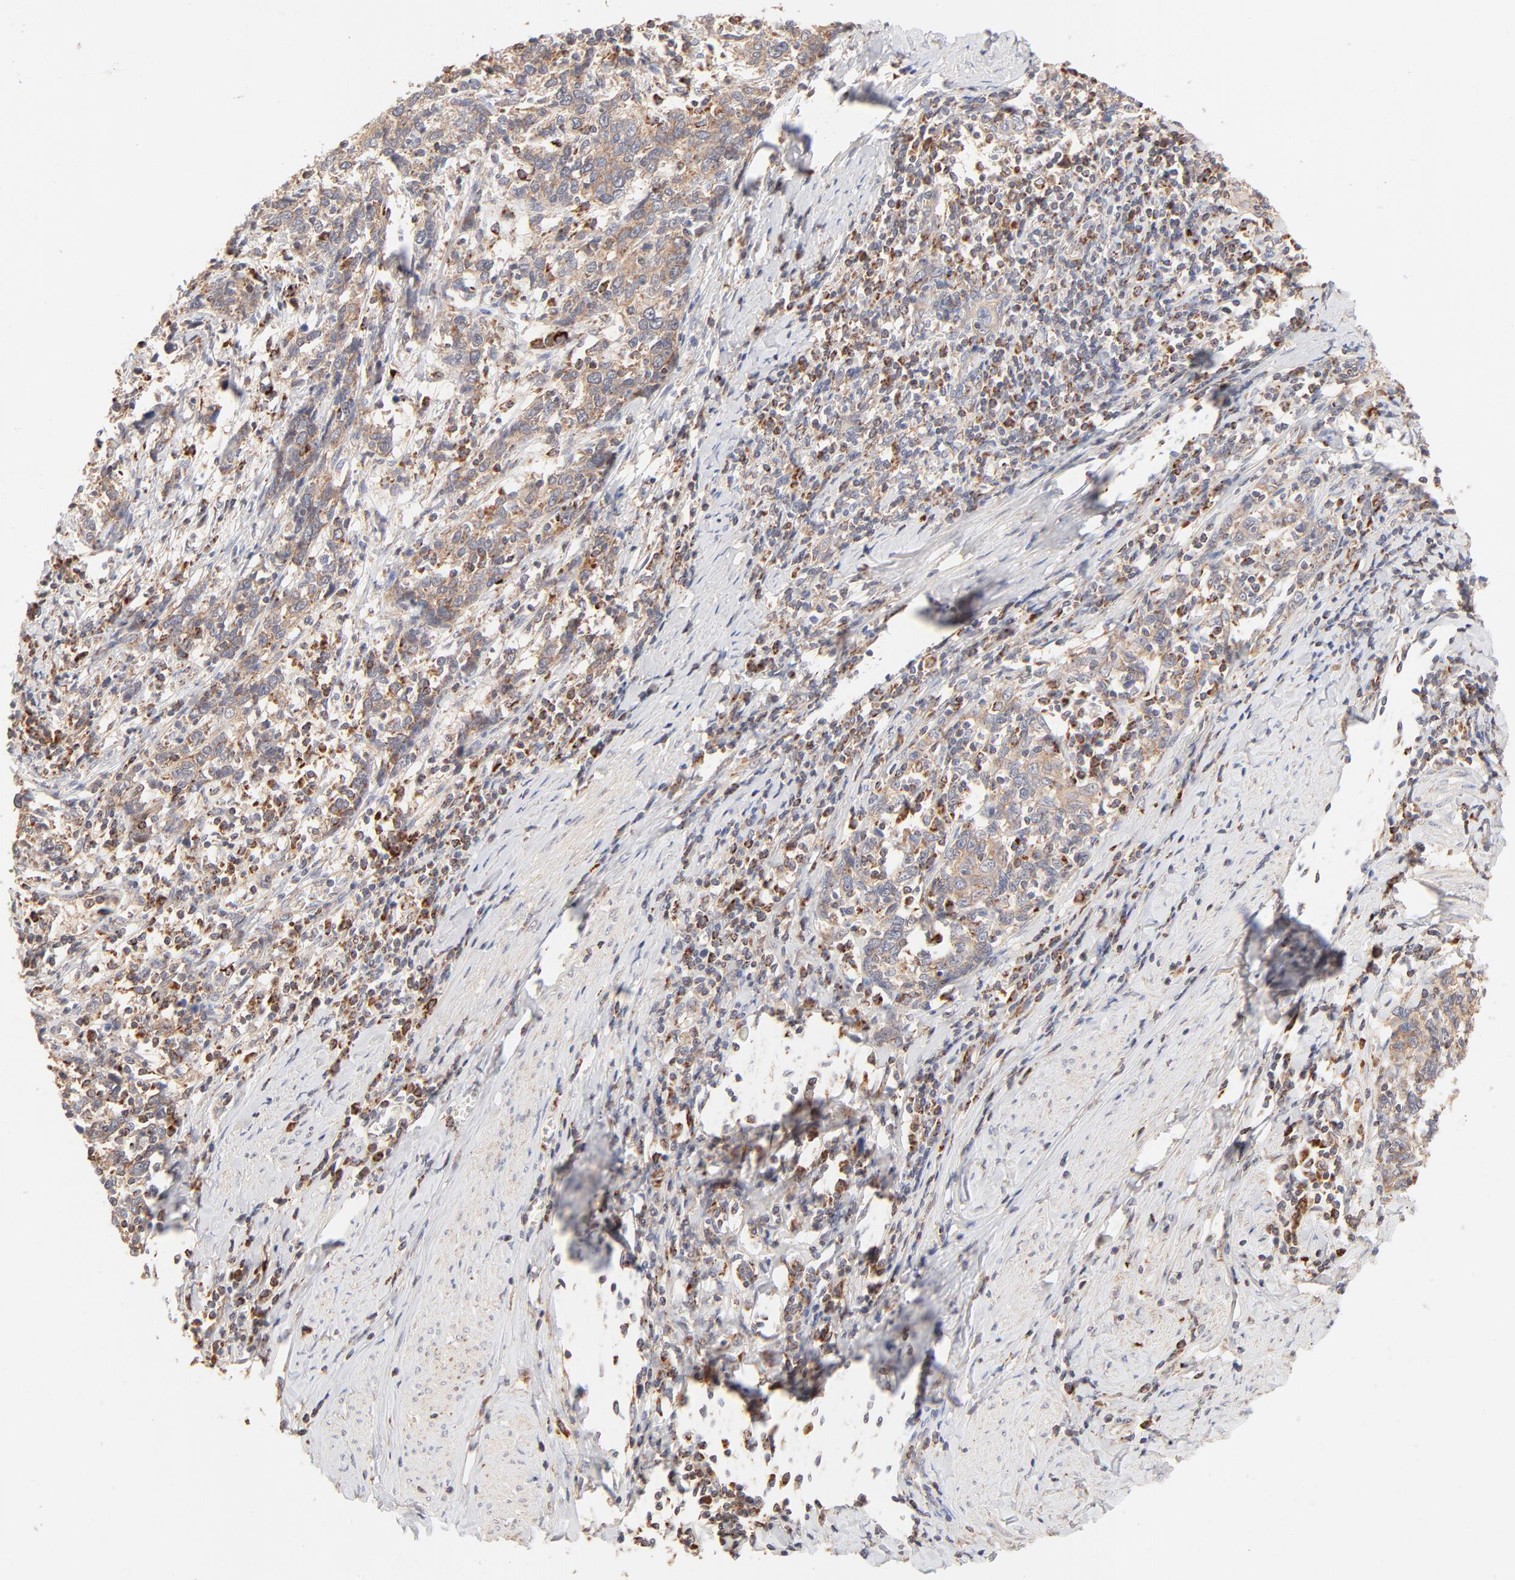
{"staining": {"intensity": "moderate", "quantity": "25%-75%", "location": "cytoplasmic/membranous"}, "tissue": "cervical cancer", "cell_type": "Tumor cells", "image_type": "cancer", "snomed": [{"axis": "morphology", "description": "Squamous cell carcinoma, NOS"}, {"axis": "topography", "description": "Cervix"}], "caption": "Immunohistochemistry (IHC) photomicrograph of human cervical cancer (squamous cell carcinoma) stained for a protein (brown), which shows medium levels of moderate cytoplasmic/membranous positivity in approximately 25%-75% of tumor cells.", "gene": "CSPG4", "patient": {"sex": "female", "age": 41}}